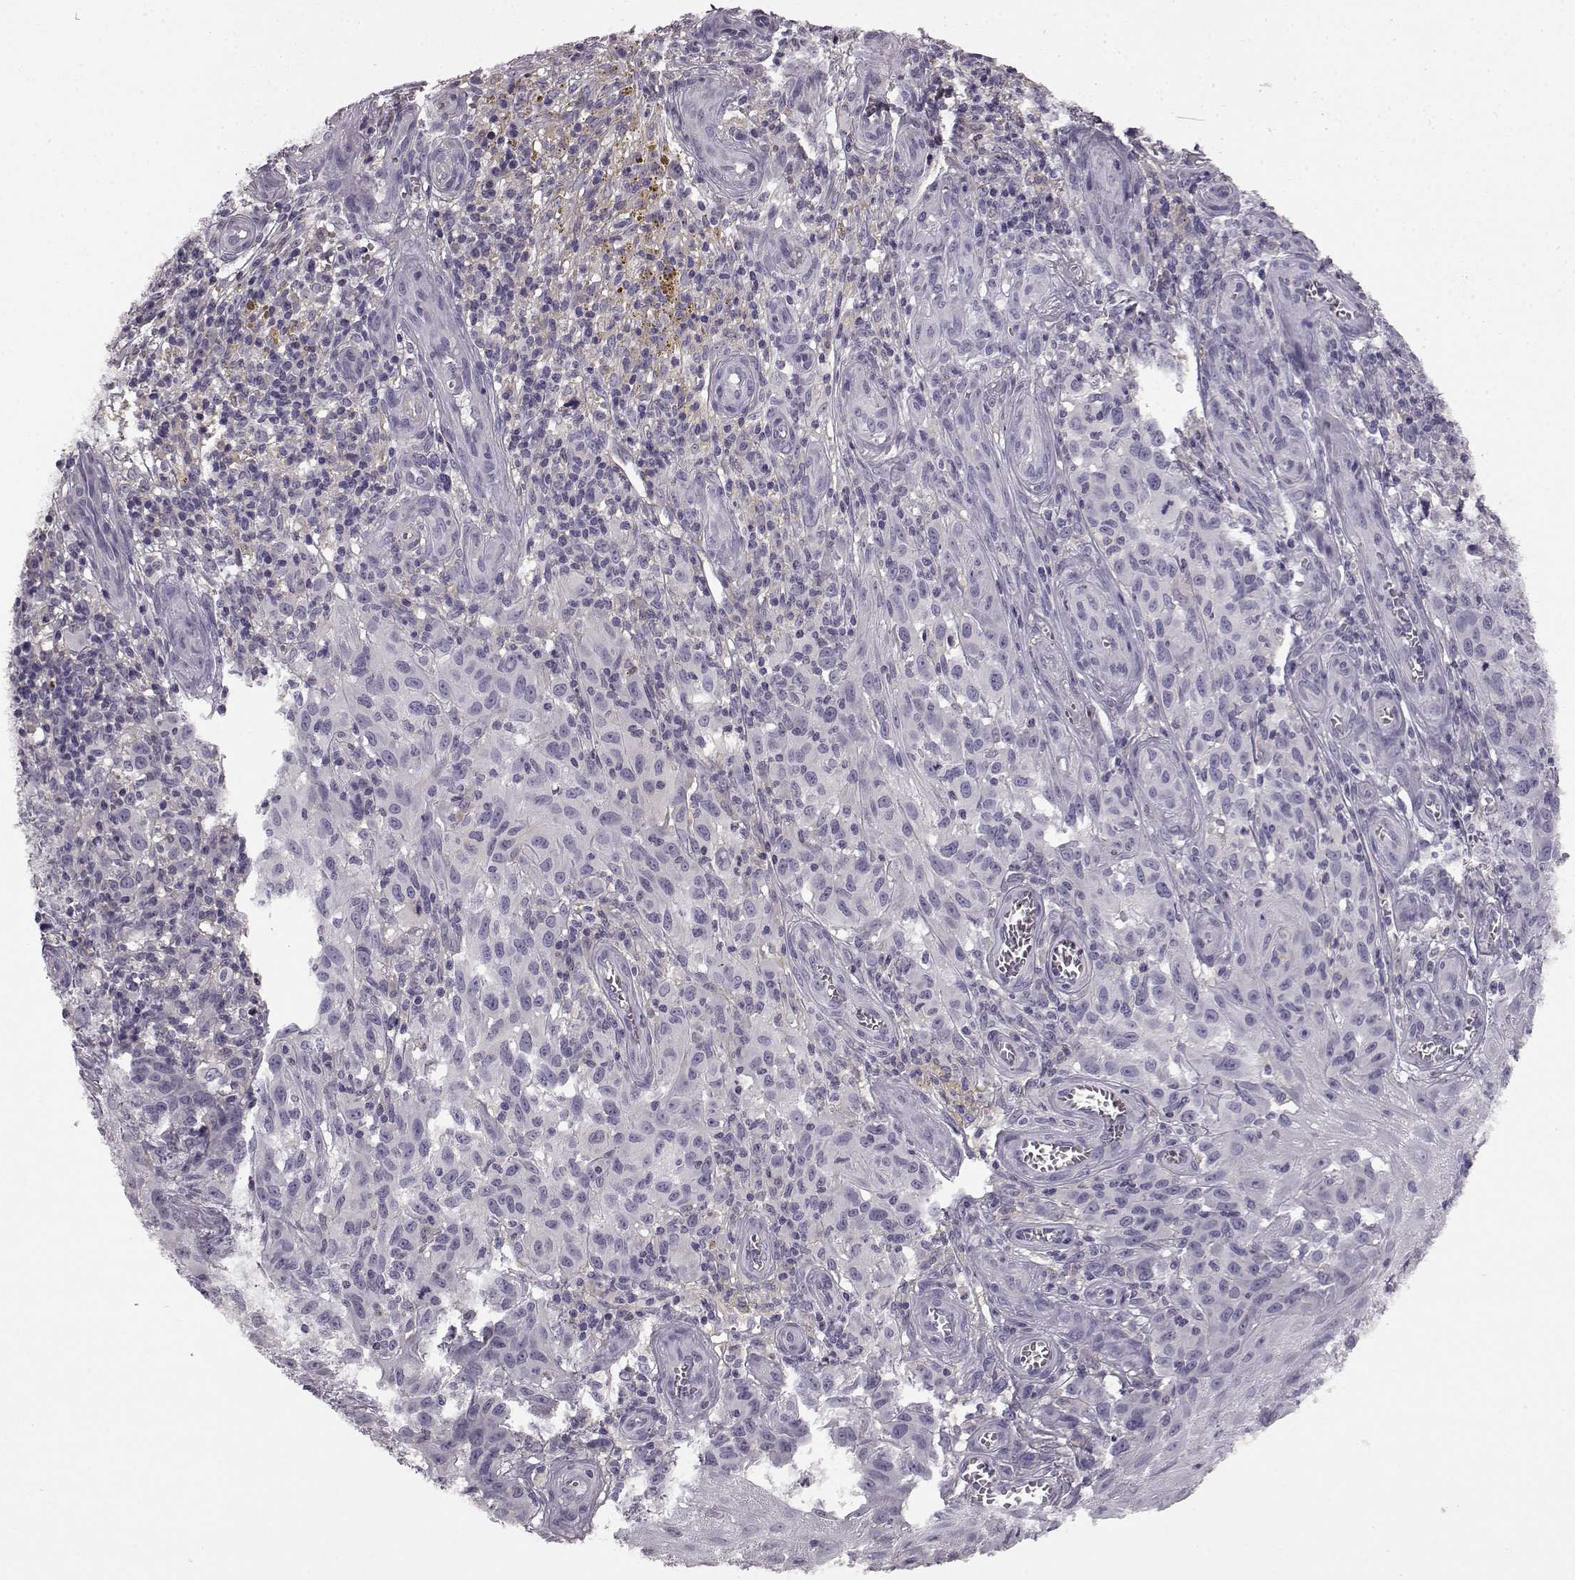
{"staining": {"intensity": "negative", "quantity": "none", "location": "none"}, "tissue": "melanoma", "cell_type": "Tumor cells", "image_type": "cancer", "snomed": [{"axis": "morphology", "description": "Malignant melanoma, NOS"}, {"axis": "topography", "description": "Skin"}], "caption": "Malignant melanoma was stained to show a protein in brown. There is no significant positivity in tumor cells.", "gene": "KRT85", "patient": {"sex": "female", "age": 53}}